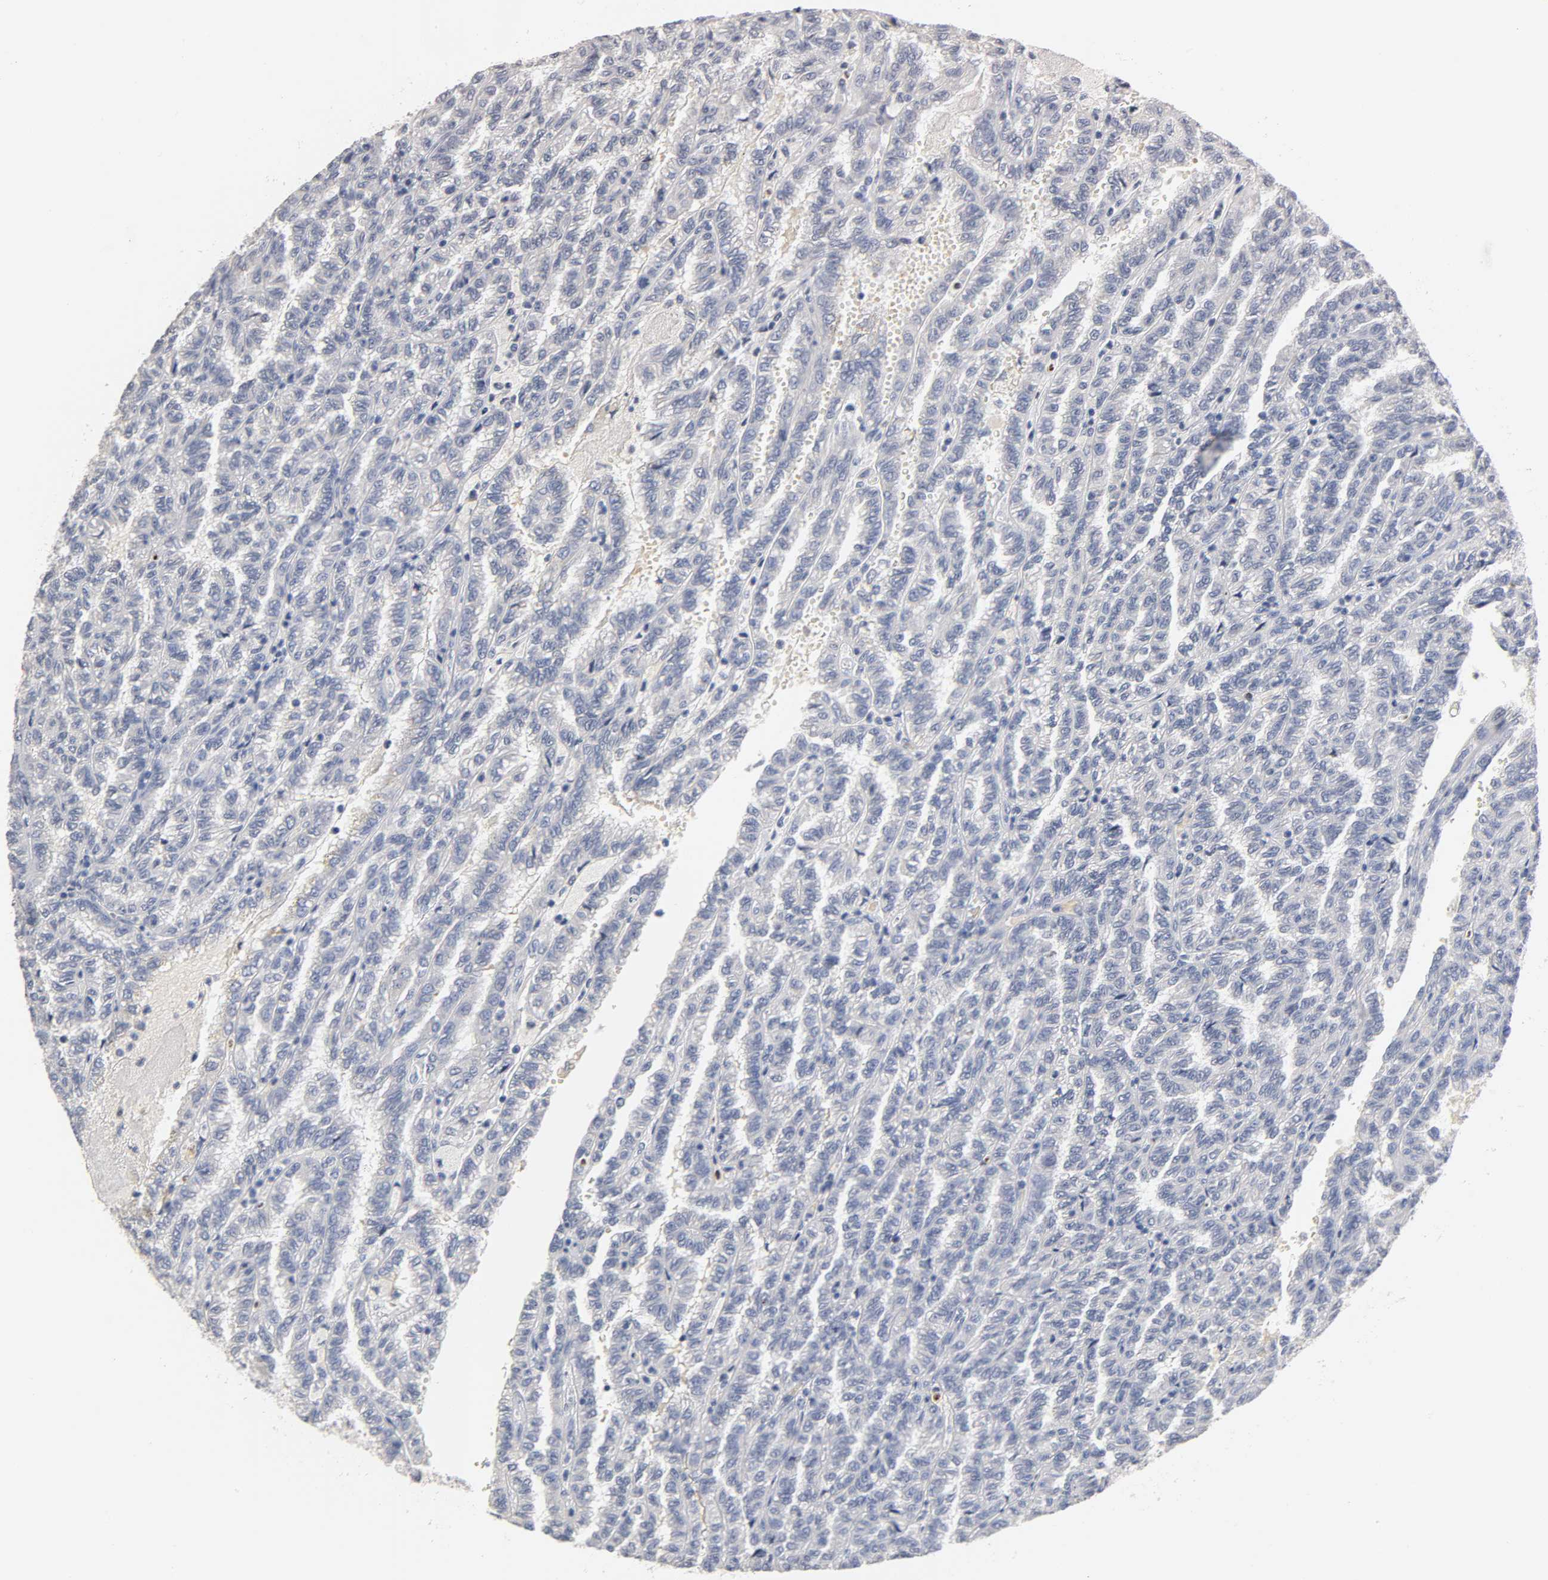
{"staining": {"intensity": "negative", "quantity": "none", "location": "none"}, "tissue": "renal cancer", "cell_type": "Tumor cells", "image_type": "cancer", "snomed": [{"axis": "morphology", "description": "Inflammation, NOS"}, {"axis": "morphology", "description": "Adenocarcinoma, NOS"}, {"axis": "topography", "description": "Kidney"}], "caption": "Immunohistochemistry histopathology image of human renal cancer stained for a protein (brown), which shows no positivity in tumor cells.", "gene": "OVOL1", "patient": {"sex": "male", "age": 68}}